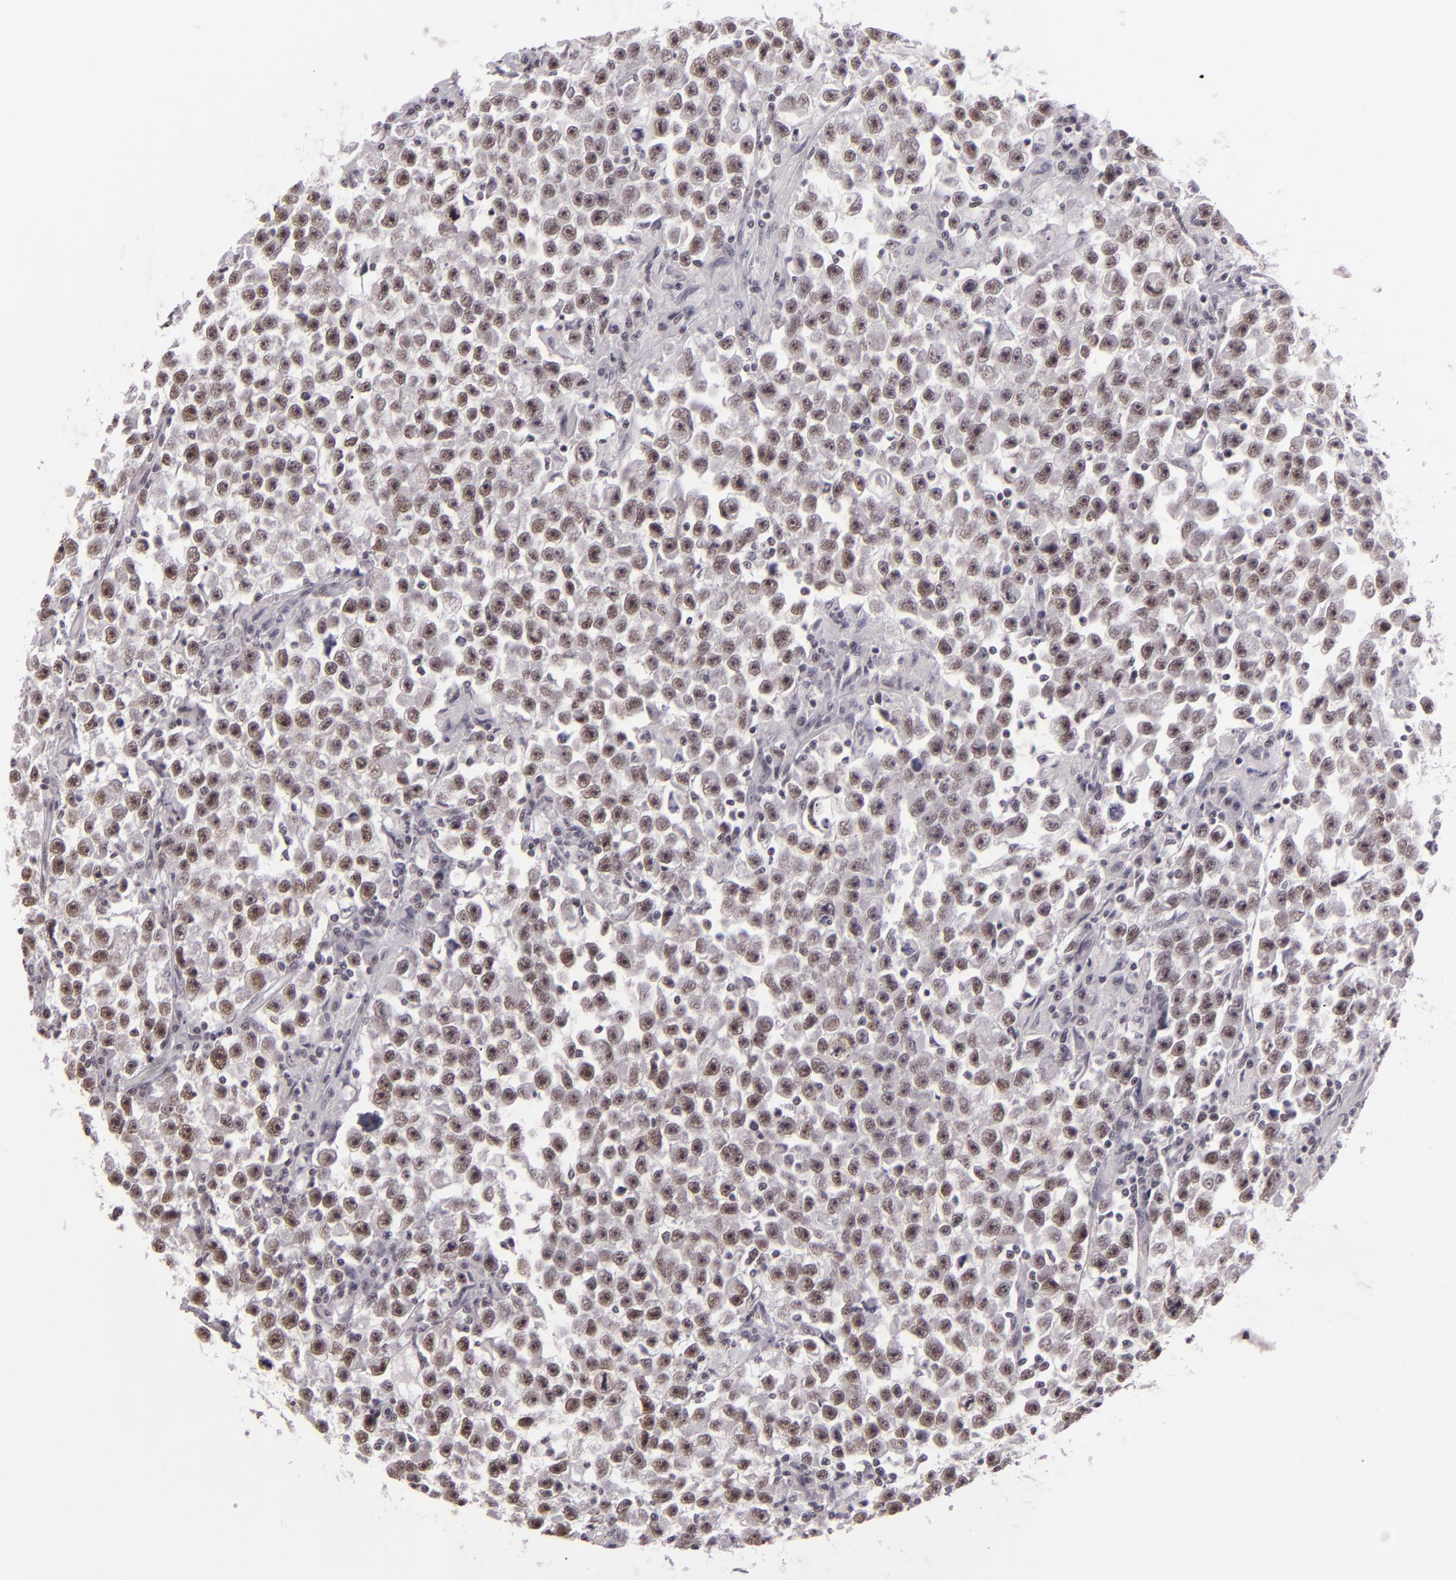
{"staining": {"intensity": "weak", "quantity": ">75%", "location": "nuclear"}, "tissue": "testis cancer", "cell_type": "Tumor cells", "image_type": "cancer", "snomed": [{"axis": "morphology", "description": "Seminoma, NOS"}, {"axis": "topography", "description": "Testis"}], "caption": "Weak nuclear protein staining is identified in approximately >75% of tumor cells in testis seminoma.", "gene": "BRD8", "patient": {"sex": "male", "age": 33}}